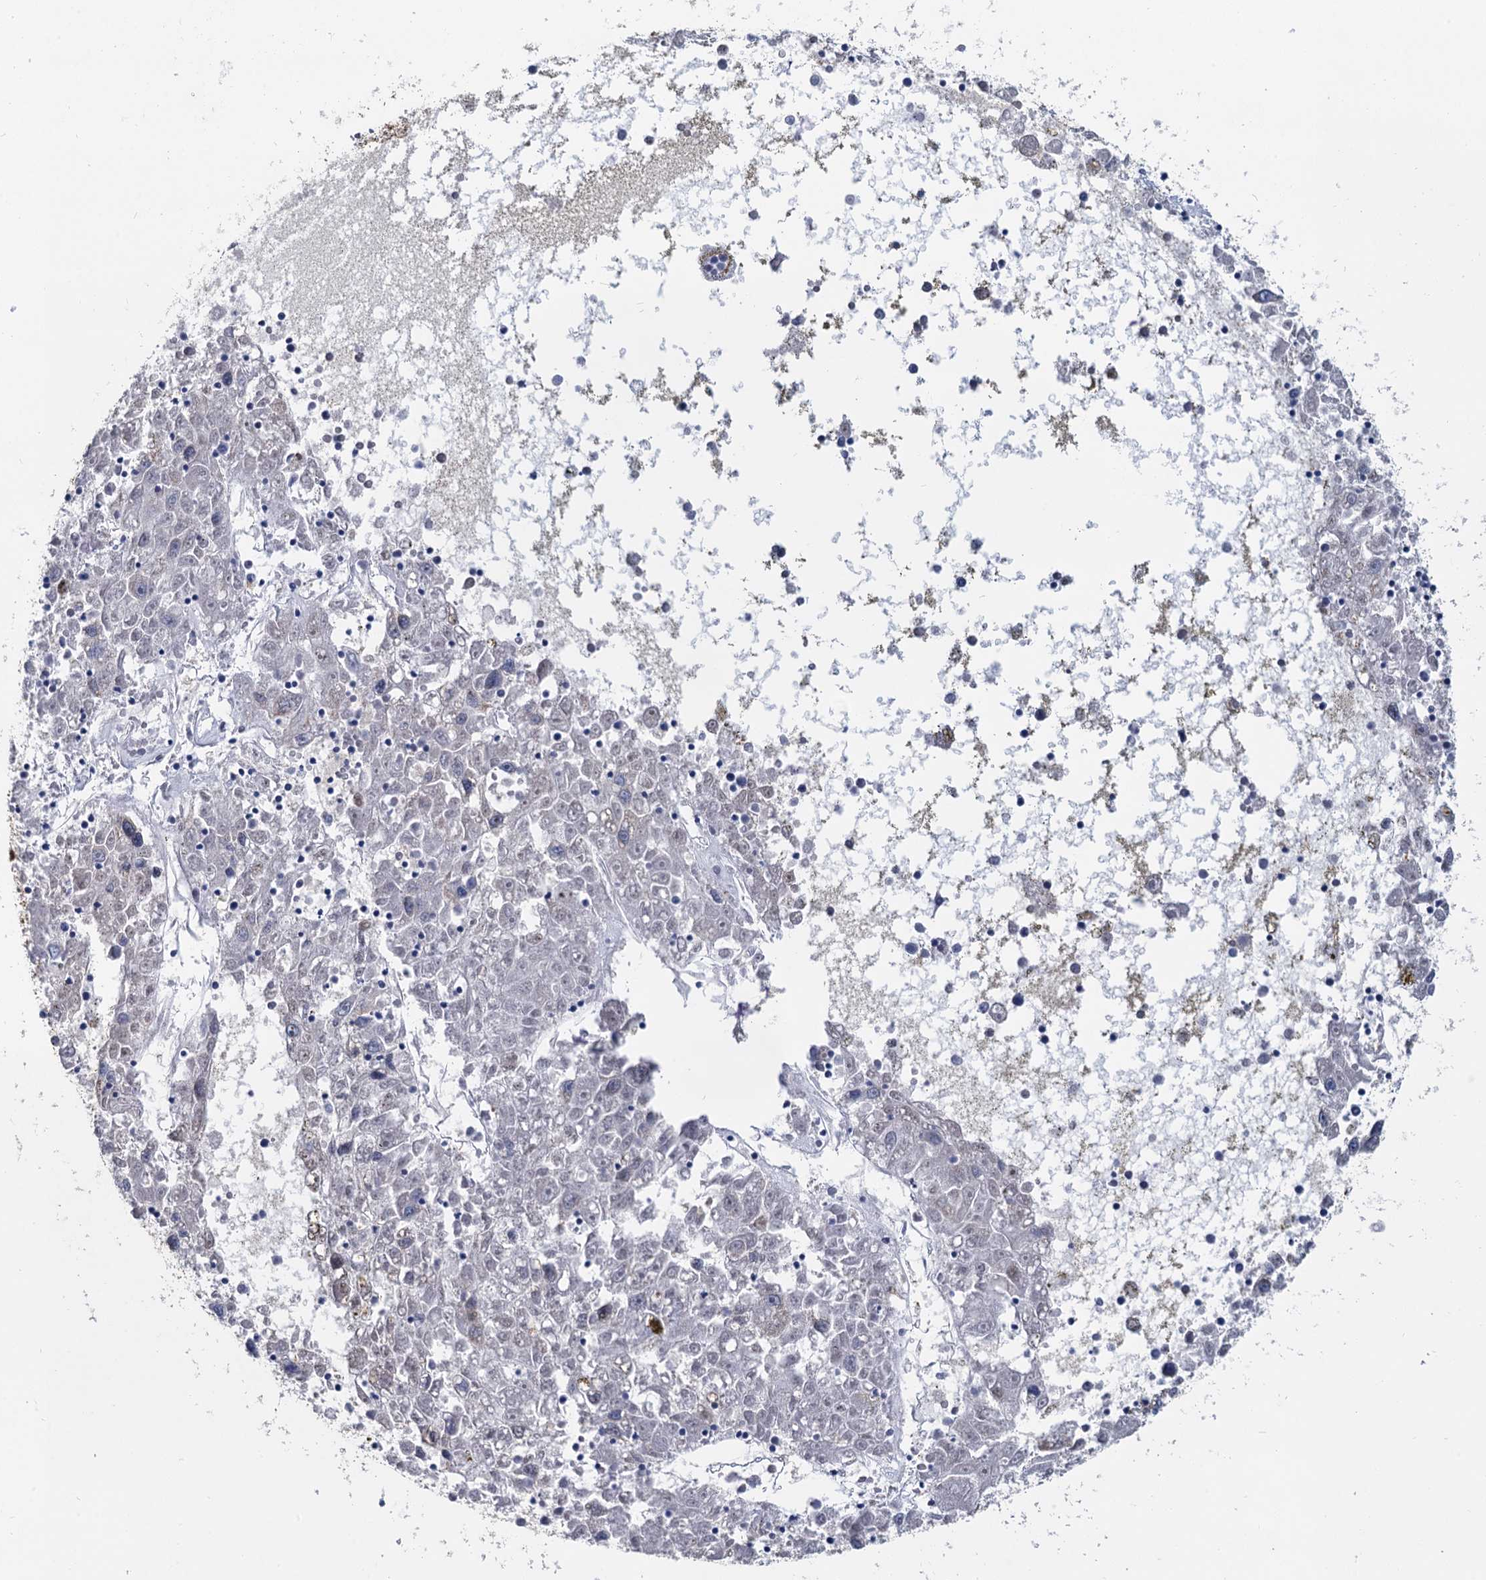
{"staining": {"intensity": "negative", "quantity": "none", "location": "none"}, "tissue": "liver cancer", "cell_type": "Tumor cells", "image_type": "cancer", "snomed": [{"axis": "morphology", "description": "Carcinoma, Hepatocellular, NOS"}, {"axis": "topography", "description": "Liver"}], "caption": "Tumor cells show no significant staining in liver hepatocellular carcinoma.", "gene": "GSTM3", "patient": {"sex": "male", "age": 49}}